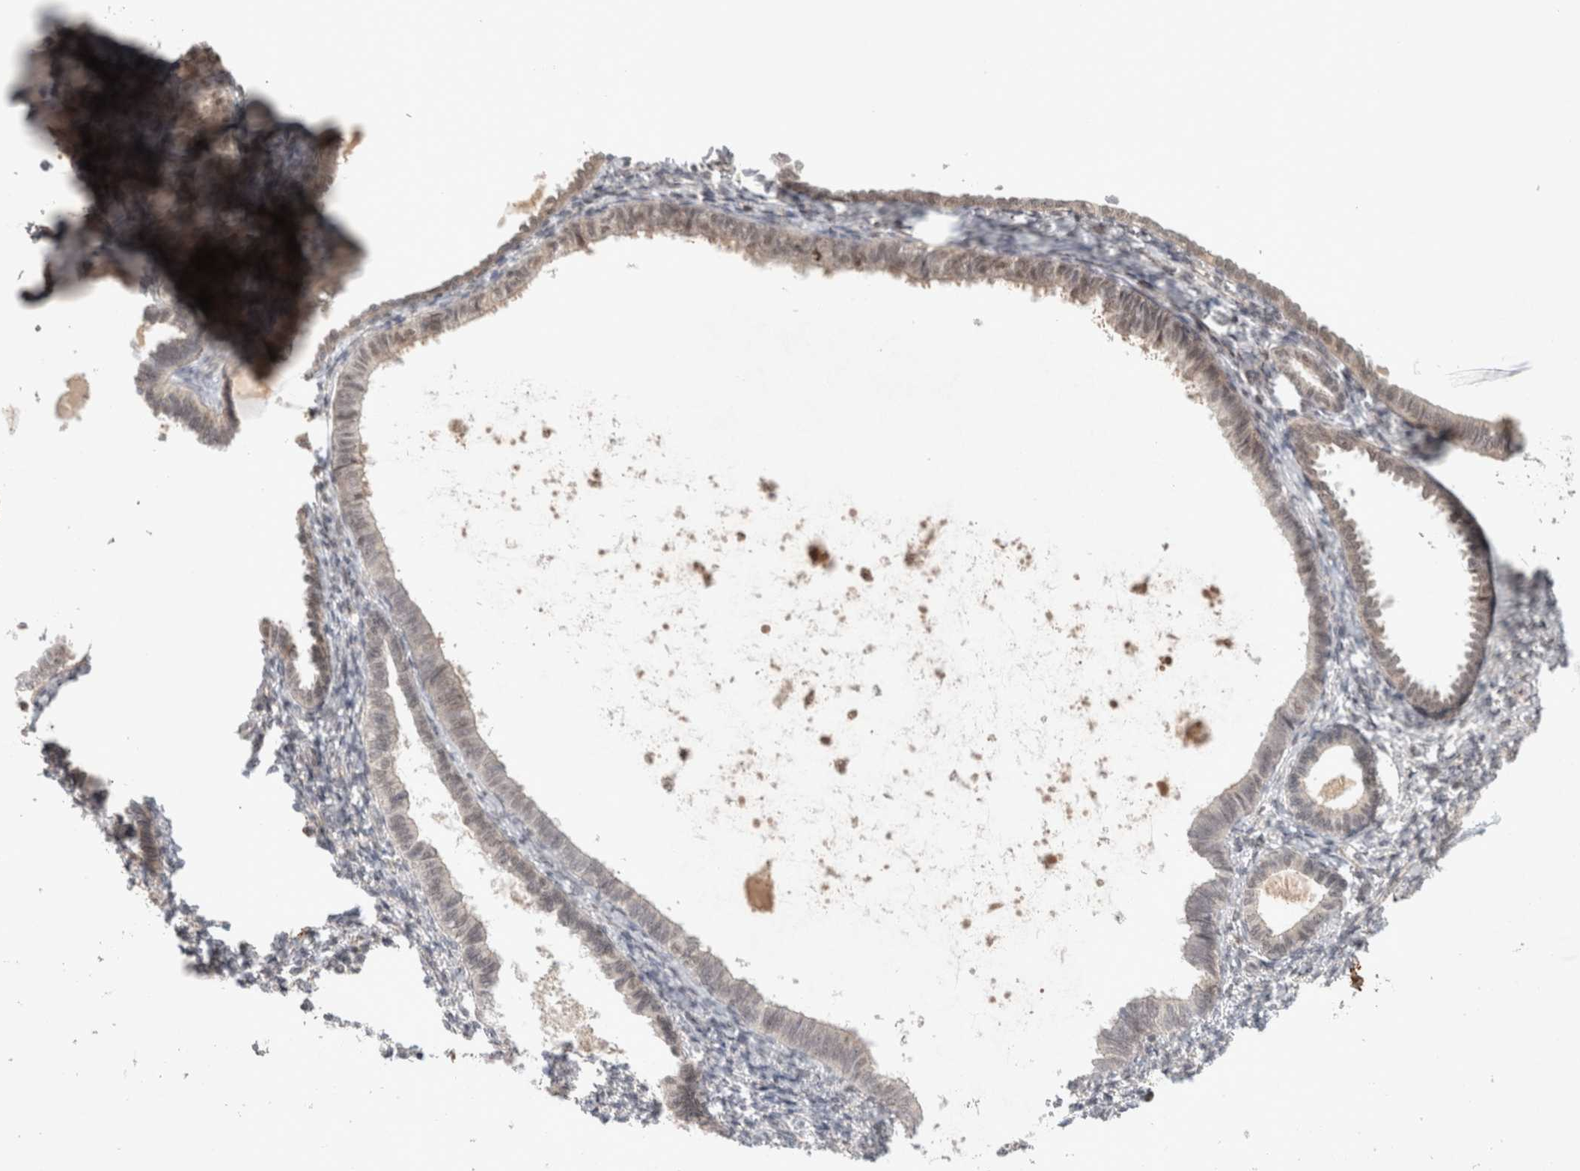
{"staining": {"intensity": "negative", "quantity": "none", "location": "none"}, "tissue": "endometrium", "cell_type": "Cells in endometrial stroma", "image_type": "normal", "snomed": [{"axis": "morphology", "description": "Normal tissue, NOS"}, {"axis": "topography", "description": "Endometrium"}], "caption": "Human endometrium stained for a protein using immunohistochemistry displays no expression in cells in endometrial stroma.", "gene": "SYDE2", "patient": {"sex": "female", "age": 77}}